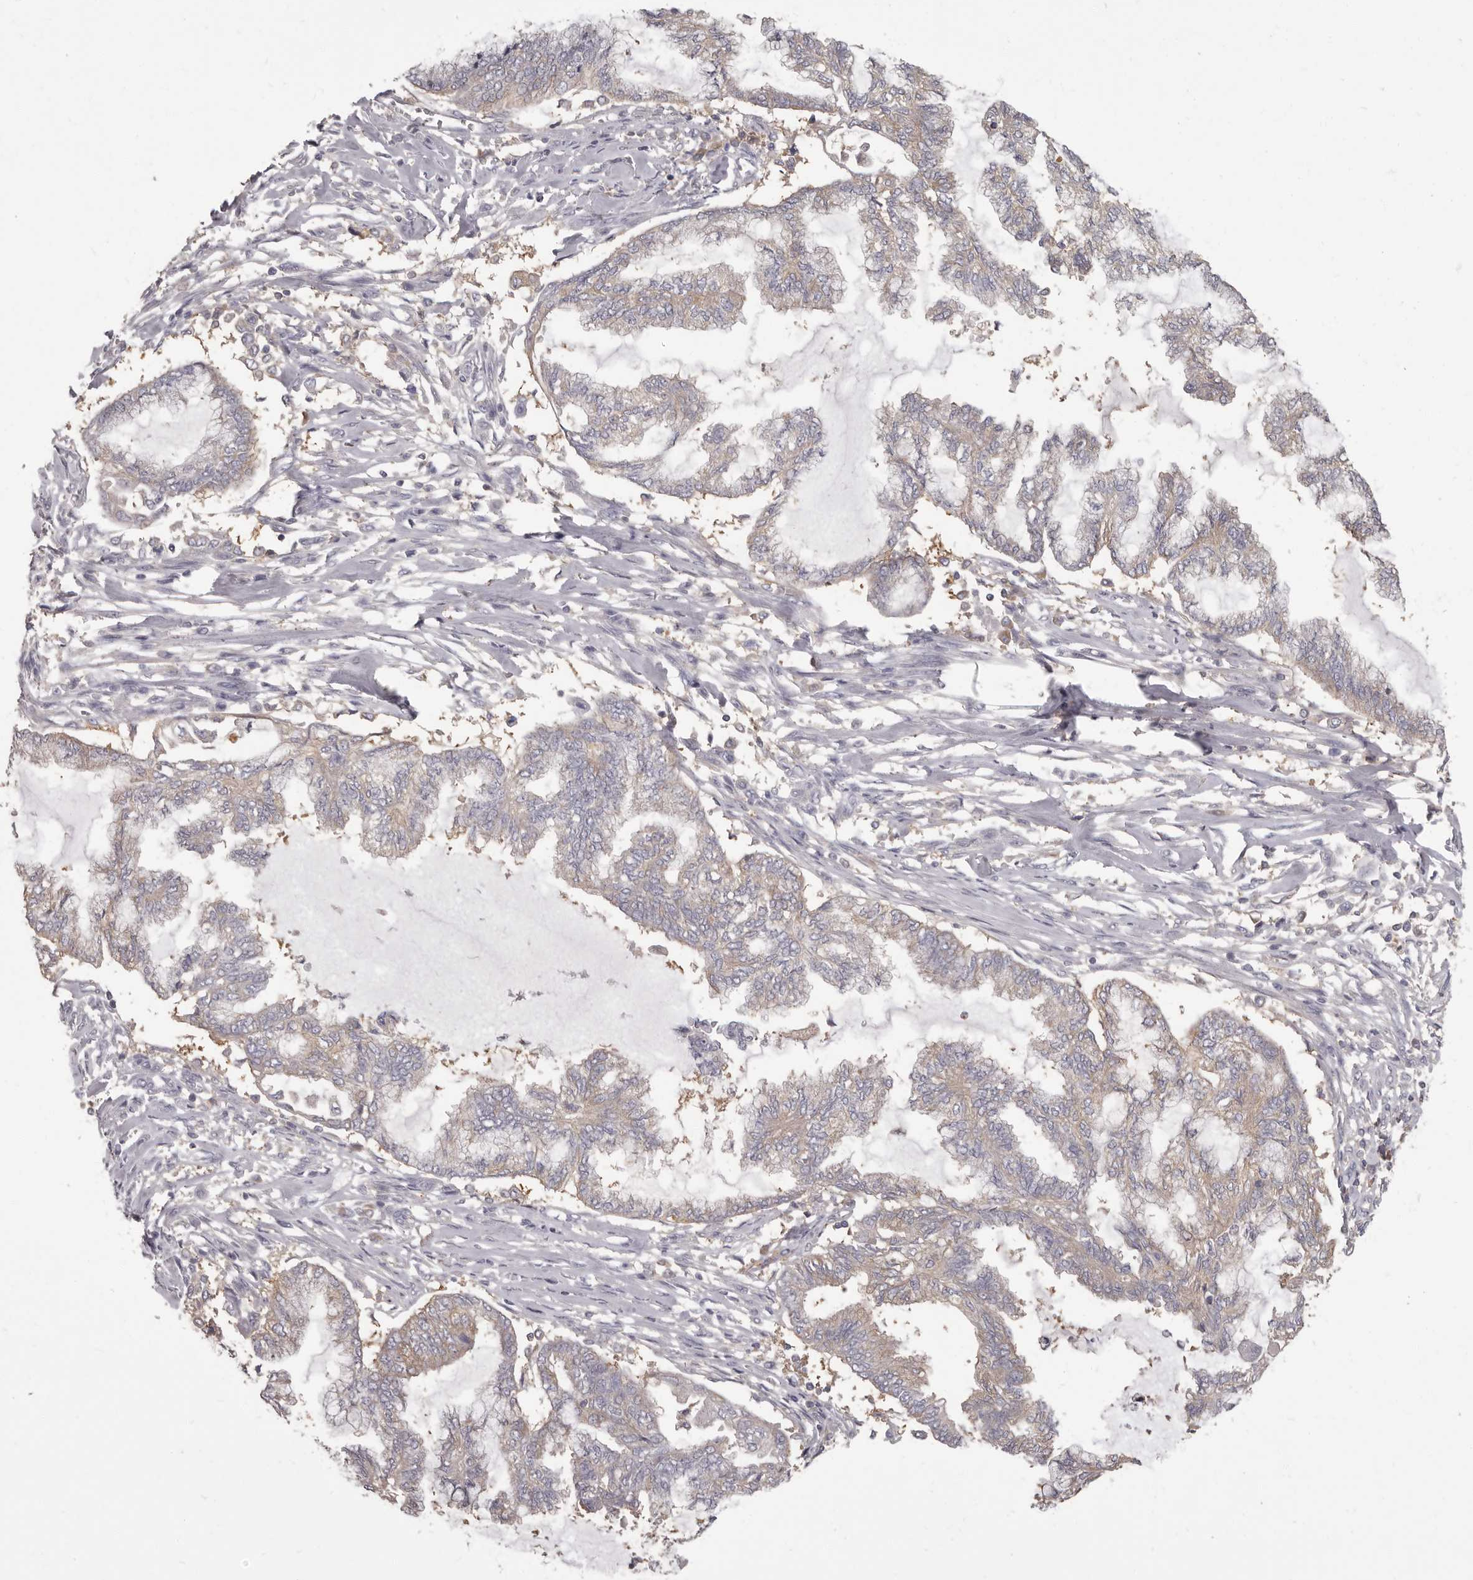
{"staining": {"intensity": "weak", "quantity": "<25%", "location": "cytoplasmic/membranous"}, "tissue": "endometrial cancer", "cell_type": "Tumor cells", "image_type": "cancer", "snomed": [{"axis": "morphology", "description": "Adenocarcinoma, NOS"}, {"axis": "topography", "description": "Endometrium"}], "caption": "Photomicrograph shows no protein staining in tumor cells of endometrial adenocarcinoma tissue.", "gene": "APEH", "patient": {"sex": "female", "age": 86}}